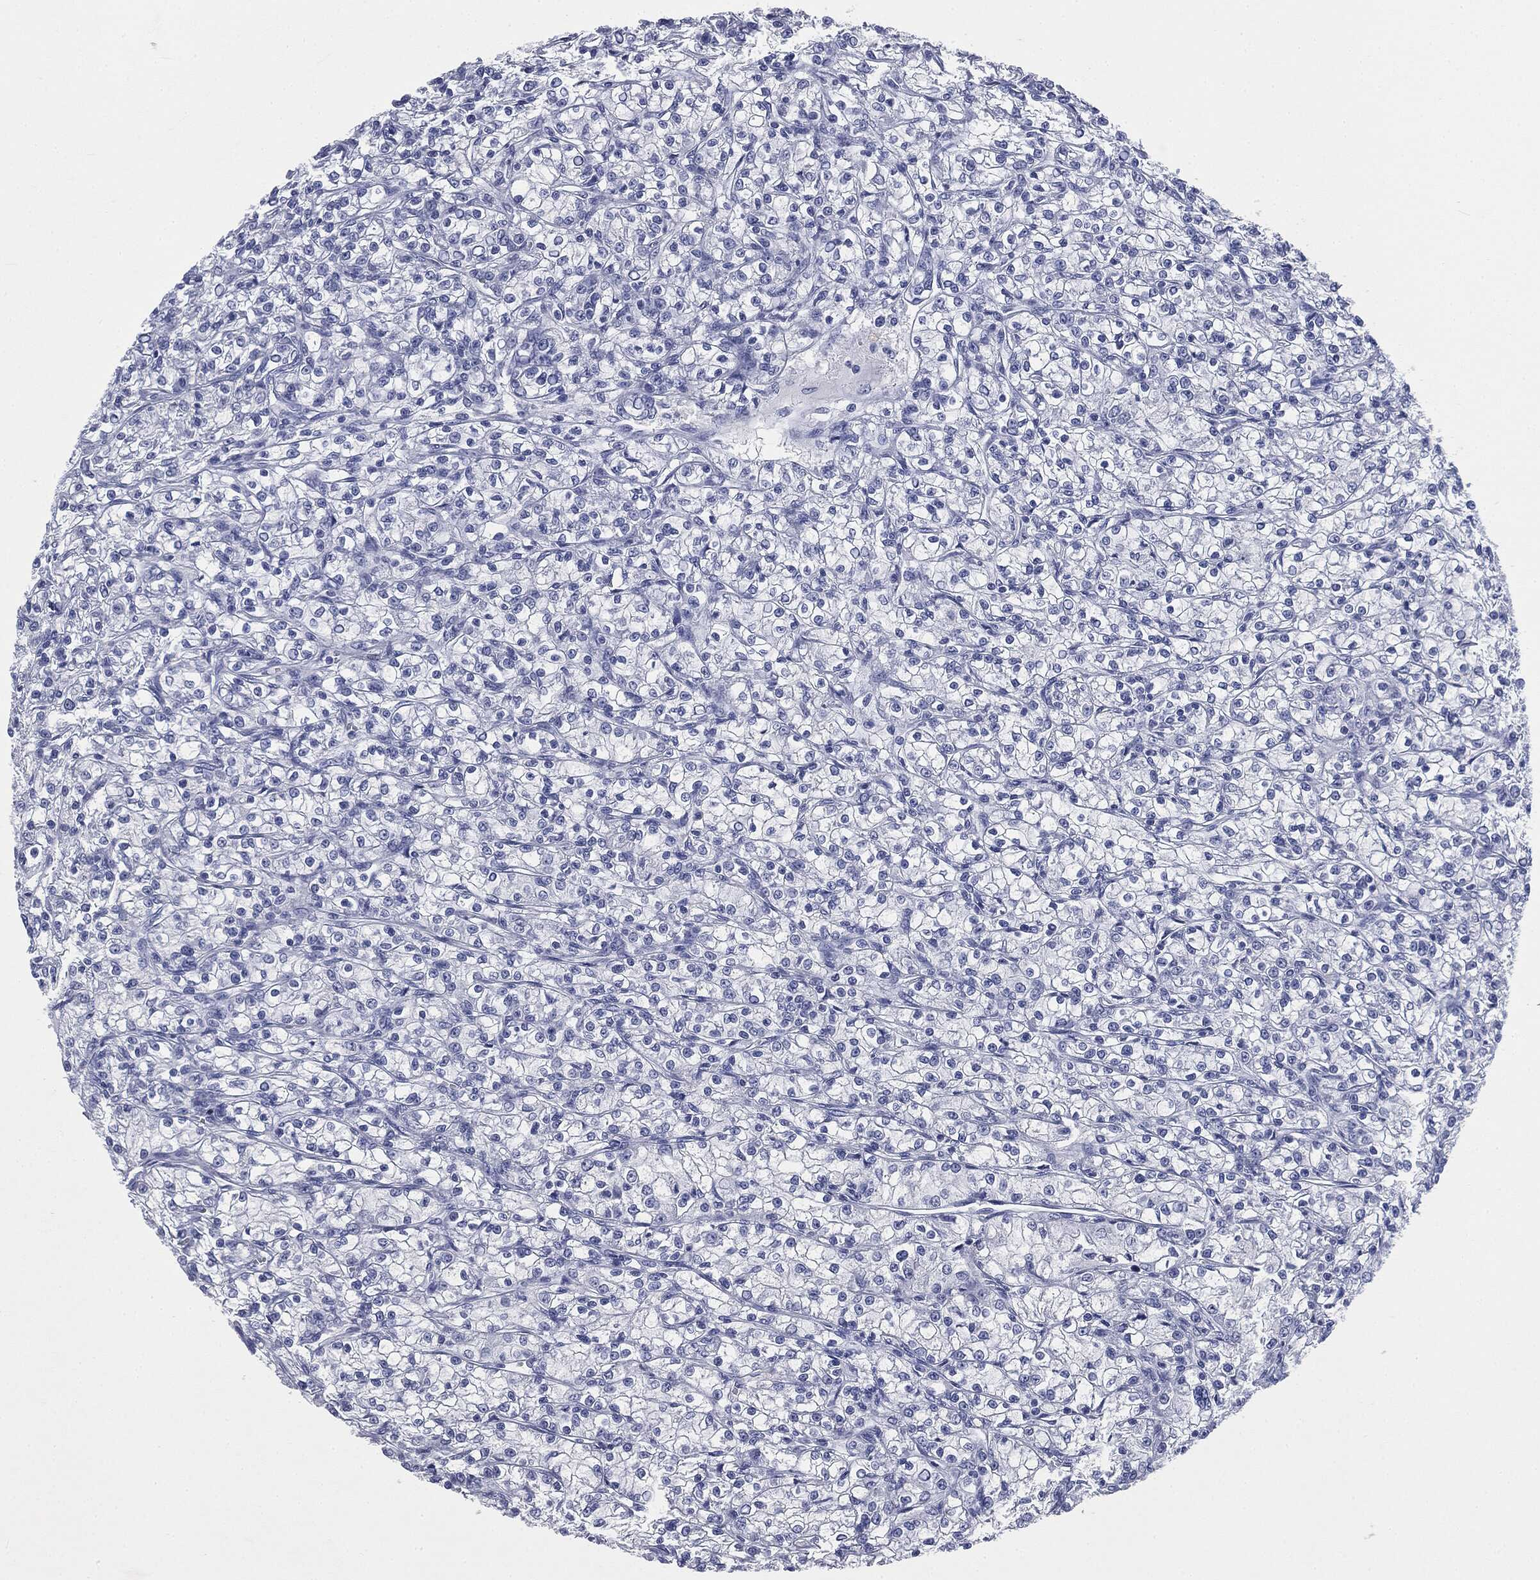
{"staining": {"intensity": "negative", "quantity": "none", "location": "none"}, "tissue": "renal cancer", "cell_type": "Tumor cells", "image_type": "cancer", "snomed": [{"axis": "morphology", "description": "Adenocarcinoma, NOS"}, {"axis": "topography", "description": "Kidney"}], "caption": "Human renal cancer (adenocarcinoma) stained for a protein using immunohistochemistry (IHC) shows no staining in tumor cells.", "gene": "ATP2A1", "patient": {"sex": "female", "age": 59}}